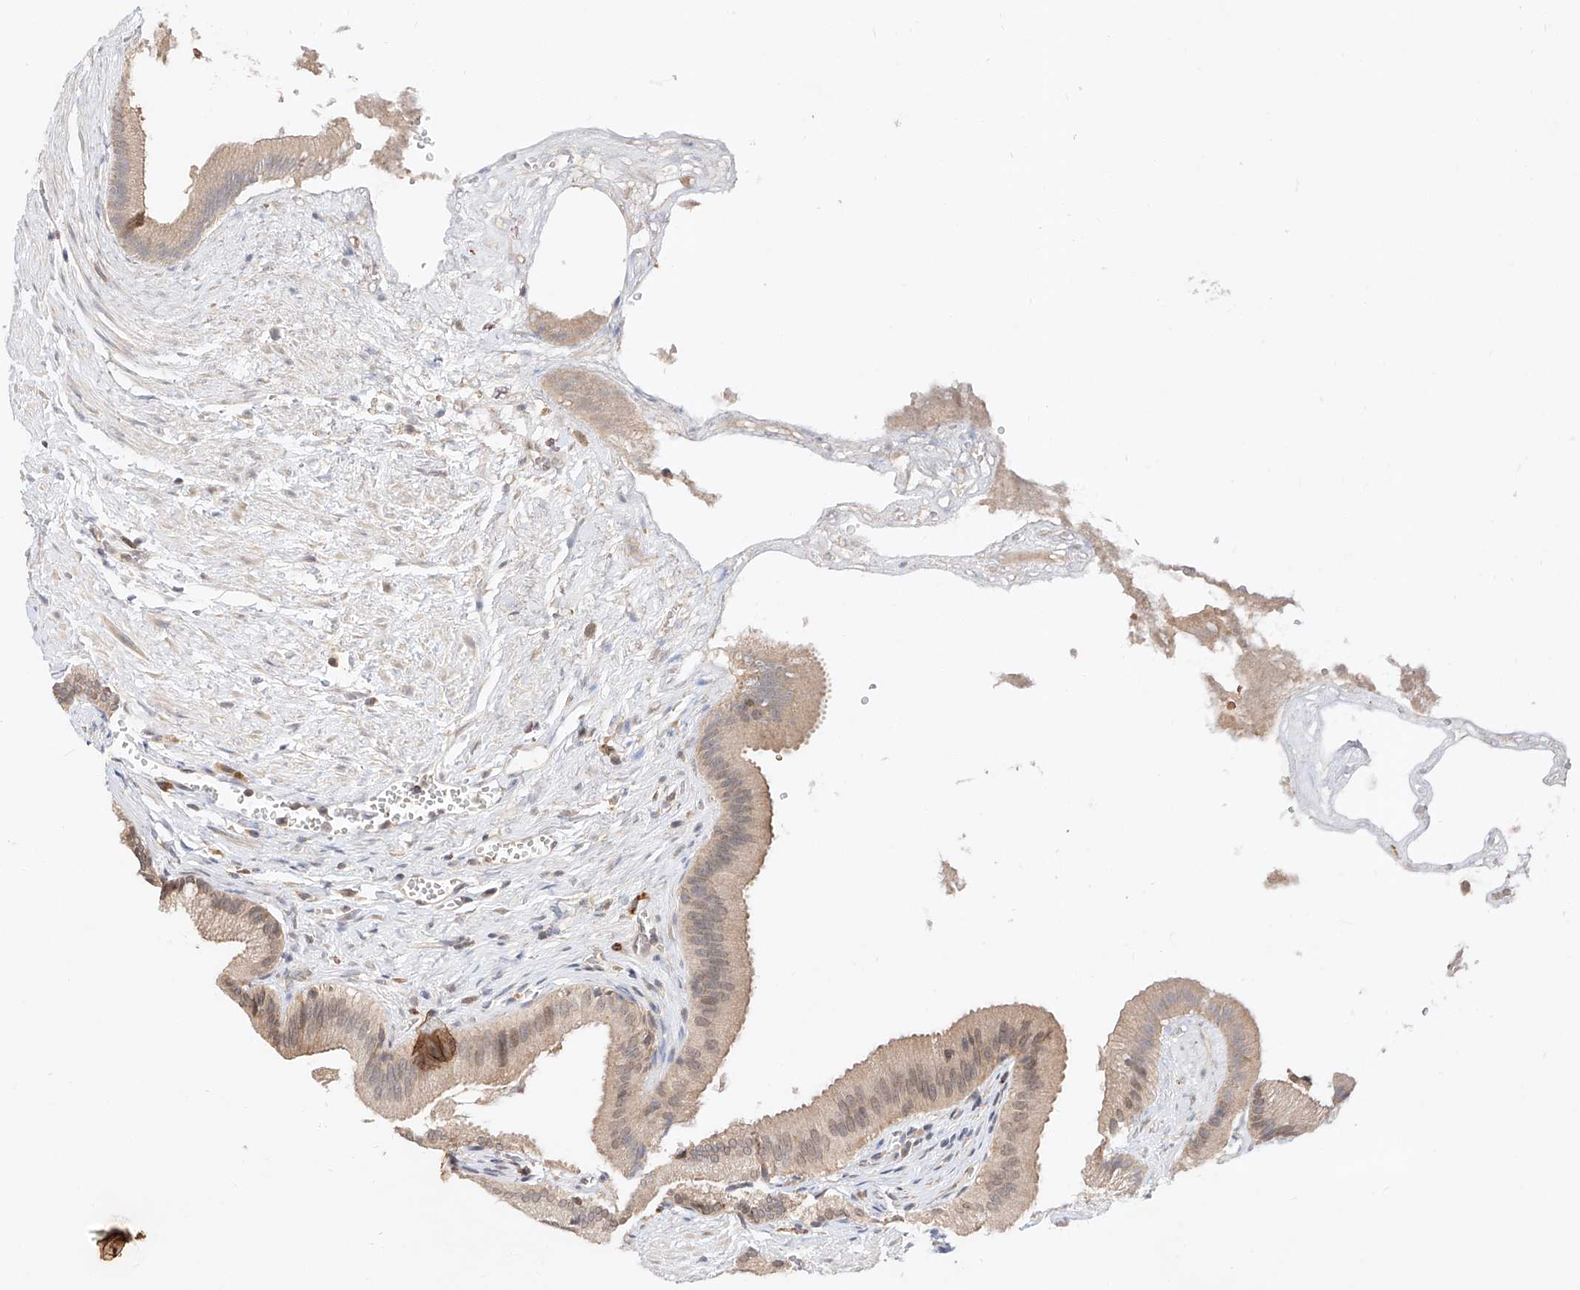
{"staining": {"intensity": "moderate", "quantity": ">75%", "location": "cytoplasmic/membranous"}, "tissue": "gallbladder", "cell_type": "Glandular cells", "image_type": "normal", "snomed": [{"axis": "morphology", "description": "Normal tissue, NOS"}, {"axis": "topography", "description": "Gallbladder"}], "caption": "About >75% of glandular cells in benign human gallbladder display moderate cytoplasmic/membranous protein positivity as visualized by brown immunohistochemical staining.", "gene": "DIRAS3", "patient": {"sex": "male", "age": 55}}